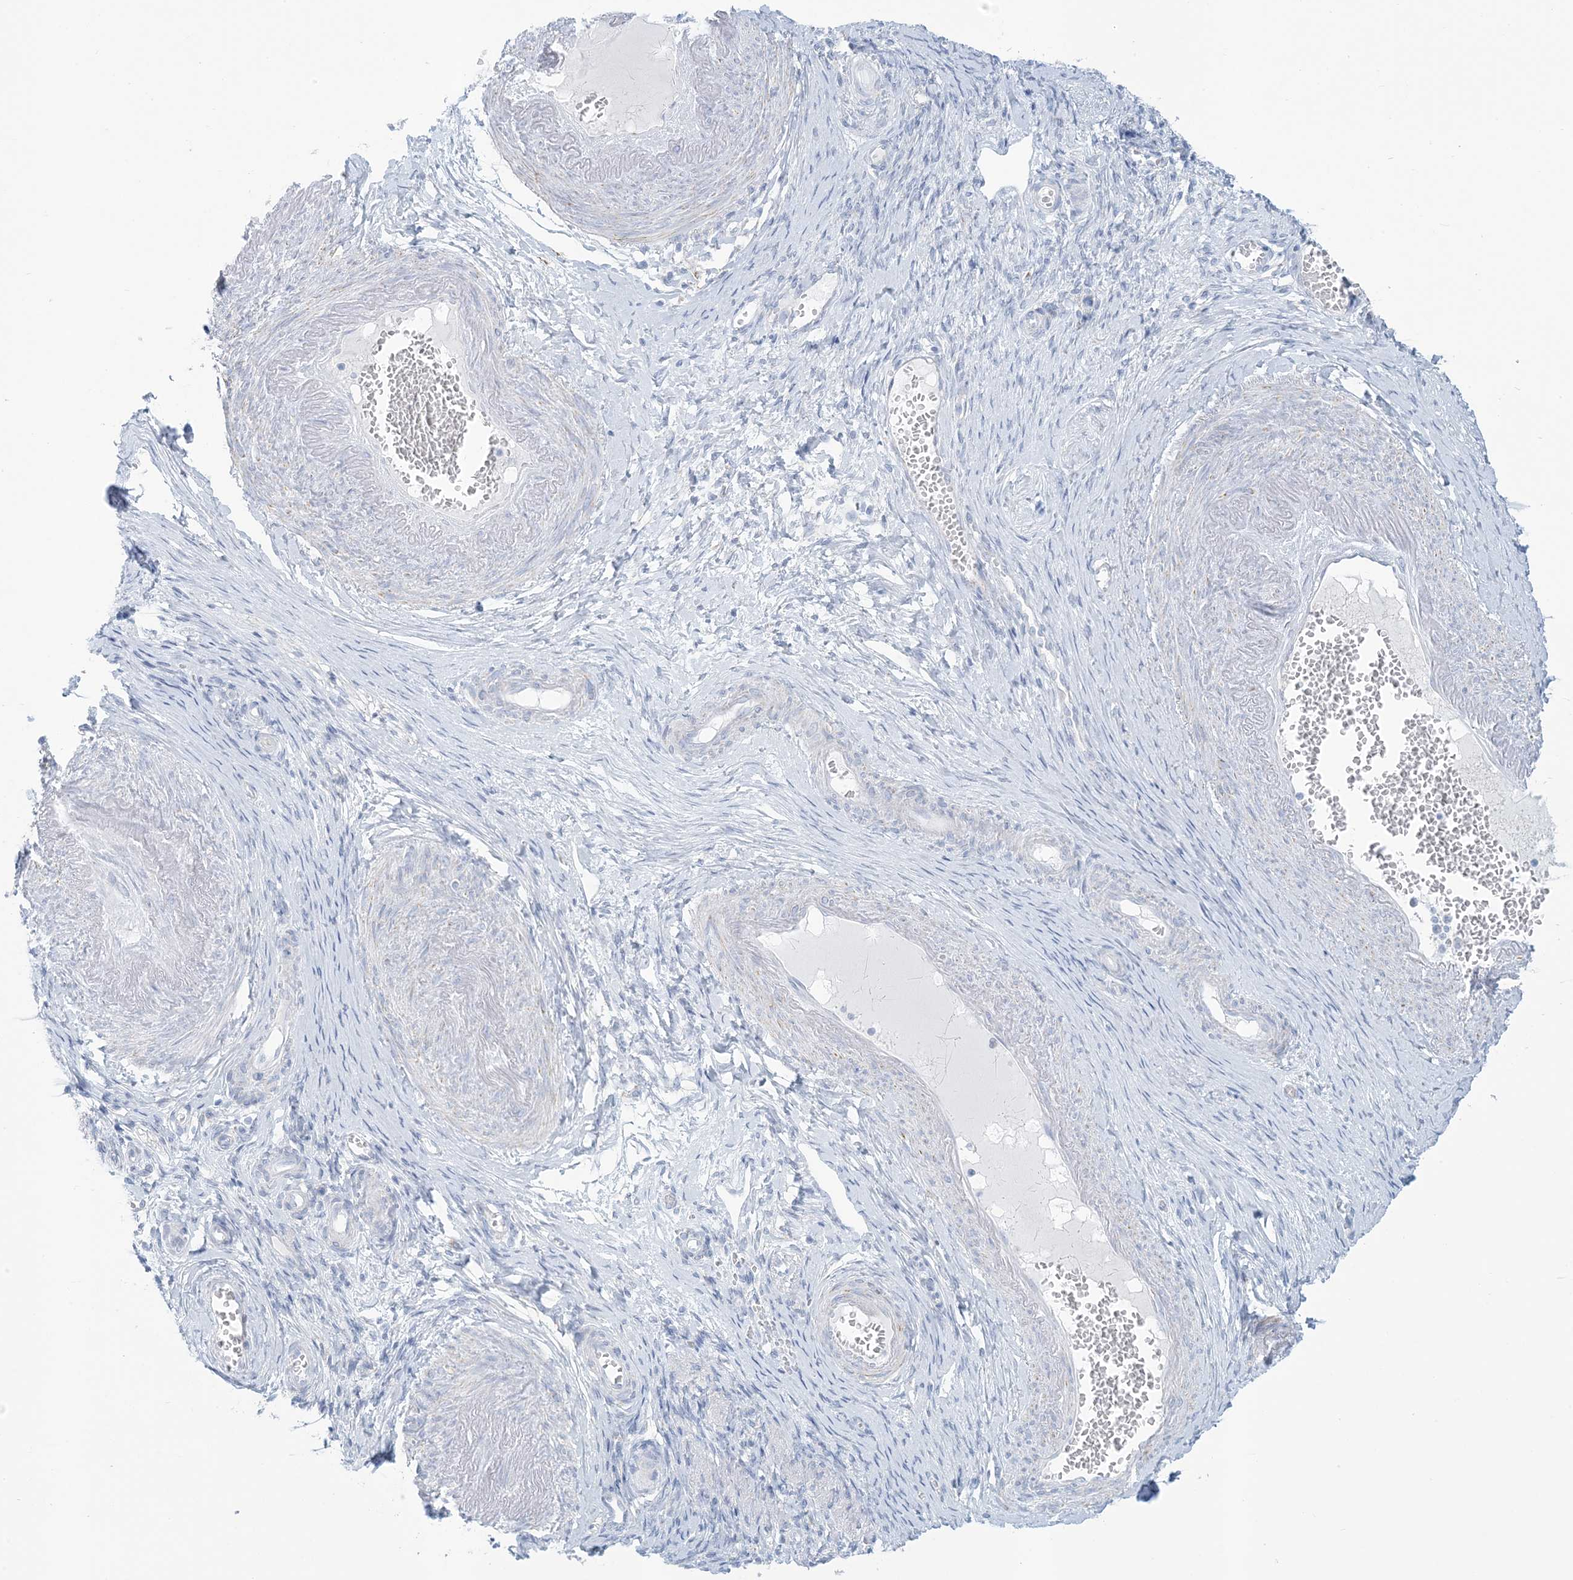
{"staining": {"intensity": "moderate", "quantity": "<25%", "location": "cytoplasmic/membranous"}, "tissue": "adipose tissue", "cell_type": "Adipocytes", "image_type": "normal", "snomed": [{"axis": "morphology", "description": "Normal tissue, NOS"}, {"axis": "topography", "description": "Vascular tissue"}, {"axis": "topography", "description": "Fallopian tube"}, {"axis": "topography", "description": "Ovary"}], "caption": "Immunohistochemistry histopathology image of unremarkable adipose tissue: adipose tissue stained using immunohistochemistry shows low levels of moderate protein expression localized specifically in the cytoplasmic/membranous of adipocytes, appearing as a cytoplasmic/membranous brown color.", "gene": "ZDHHC4", "patient": {"sex": "female", "age": 67}}